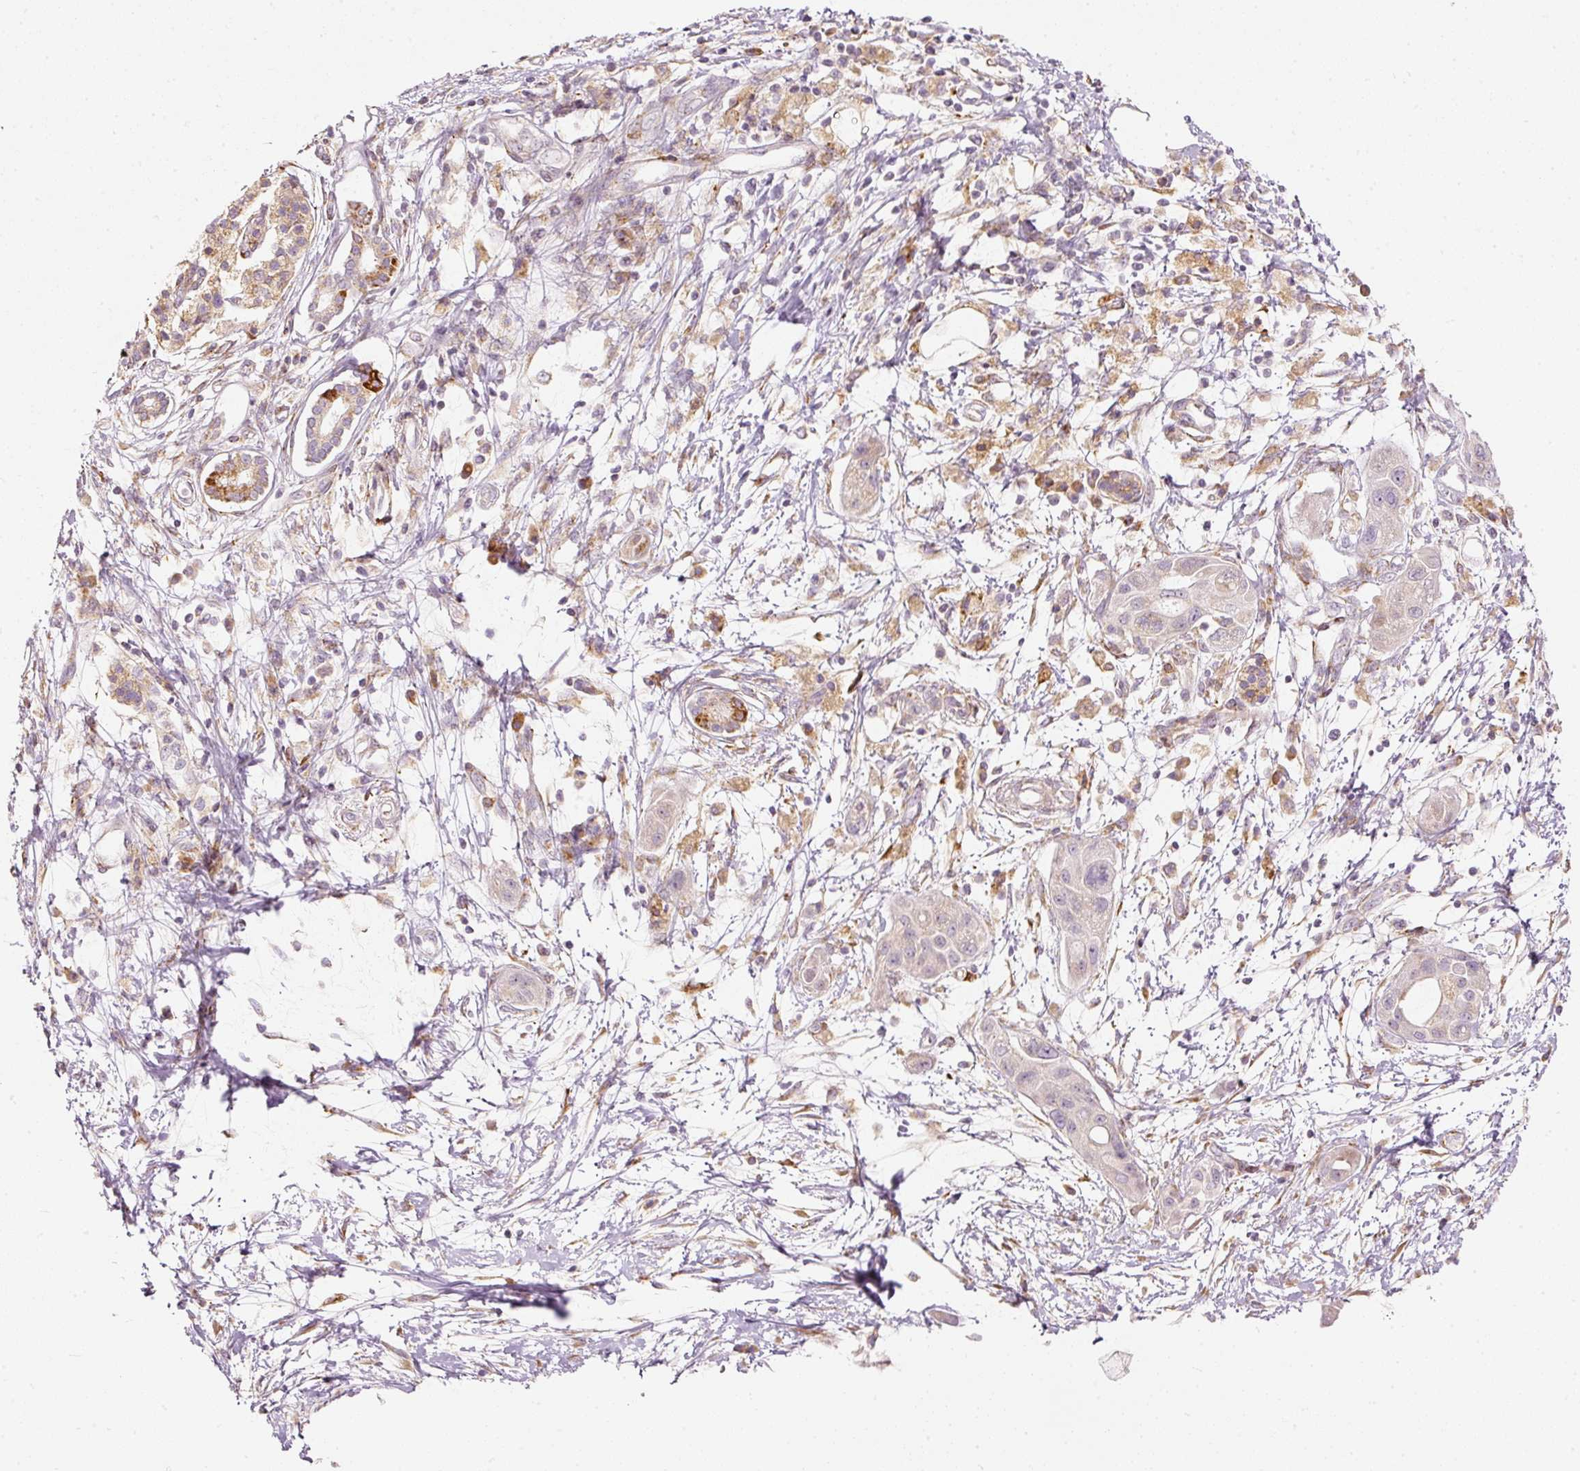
{"staining": {"intensity": "negative", "quantity": "none", "location": "none"}, "tissue": "pancreatic cancer", "cell_type": "Tumor cells", "image_type": "cancer", "snomed": [{"axis": "morphology", "description": "Adenocarcinoma, NOS"}, {"axis": "topography", "description": "Pancreas"}], "caption": "Image shows no significant protein positivity in tumor cells of pancreatic cancer (adenocarcinoma).", "gene": "SNAPC5", "patient": {"sex": "male", "age": 68}}